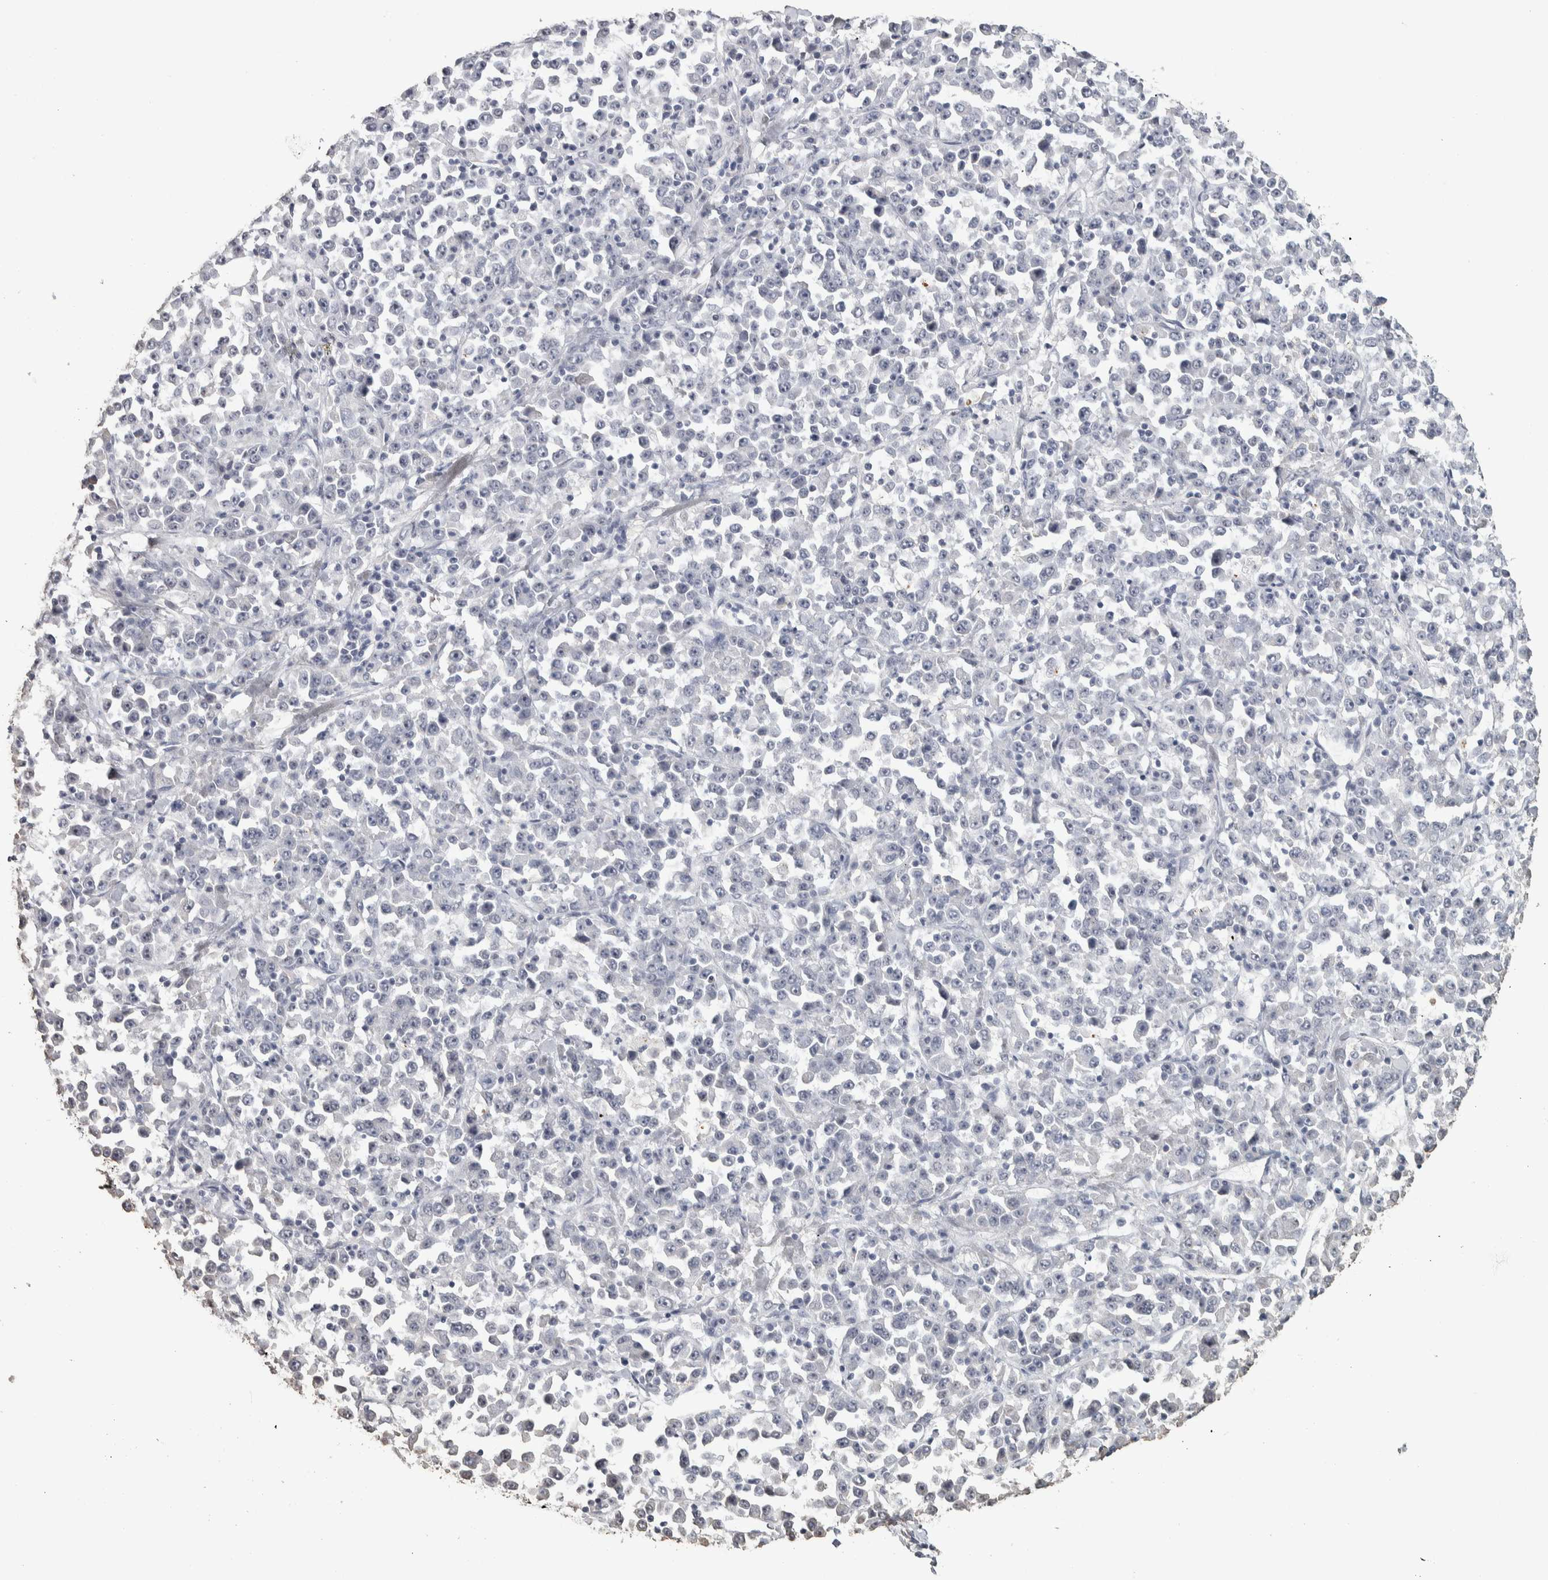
{"staining": {"intensity": "negative", "quantity": "none", "location": "none"}, "tissue": "stomach cancer", "cell_type": "Tumor cells", "image_type": "cancer", "snomed": [{"axis": "morphology", "description": "Normal tissue, NOS"}, {"axis": "morphology", "description": "Adenocarcinoma, NOS"}, {"axis": "topography", "description": "Stomach, upper"}, {"axis": "topography", "description": "Stomach"}], "caption": "Stomach adenocarcinoma stained for a protein using immunohistochemistry (IHC) reveals no positivity tumor cells.", "gene": "NECAB1", "patient": {"sex": "male", "age": 59}}